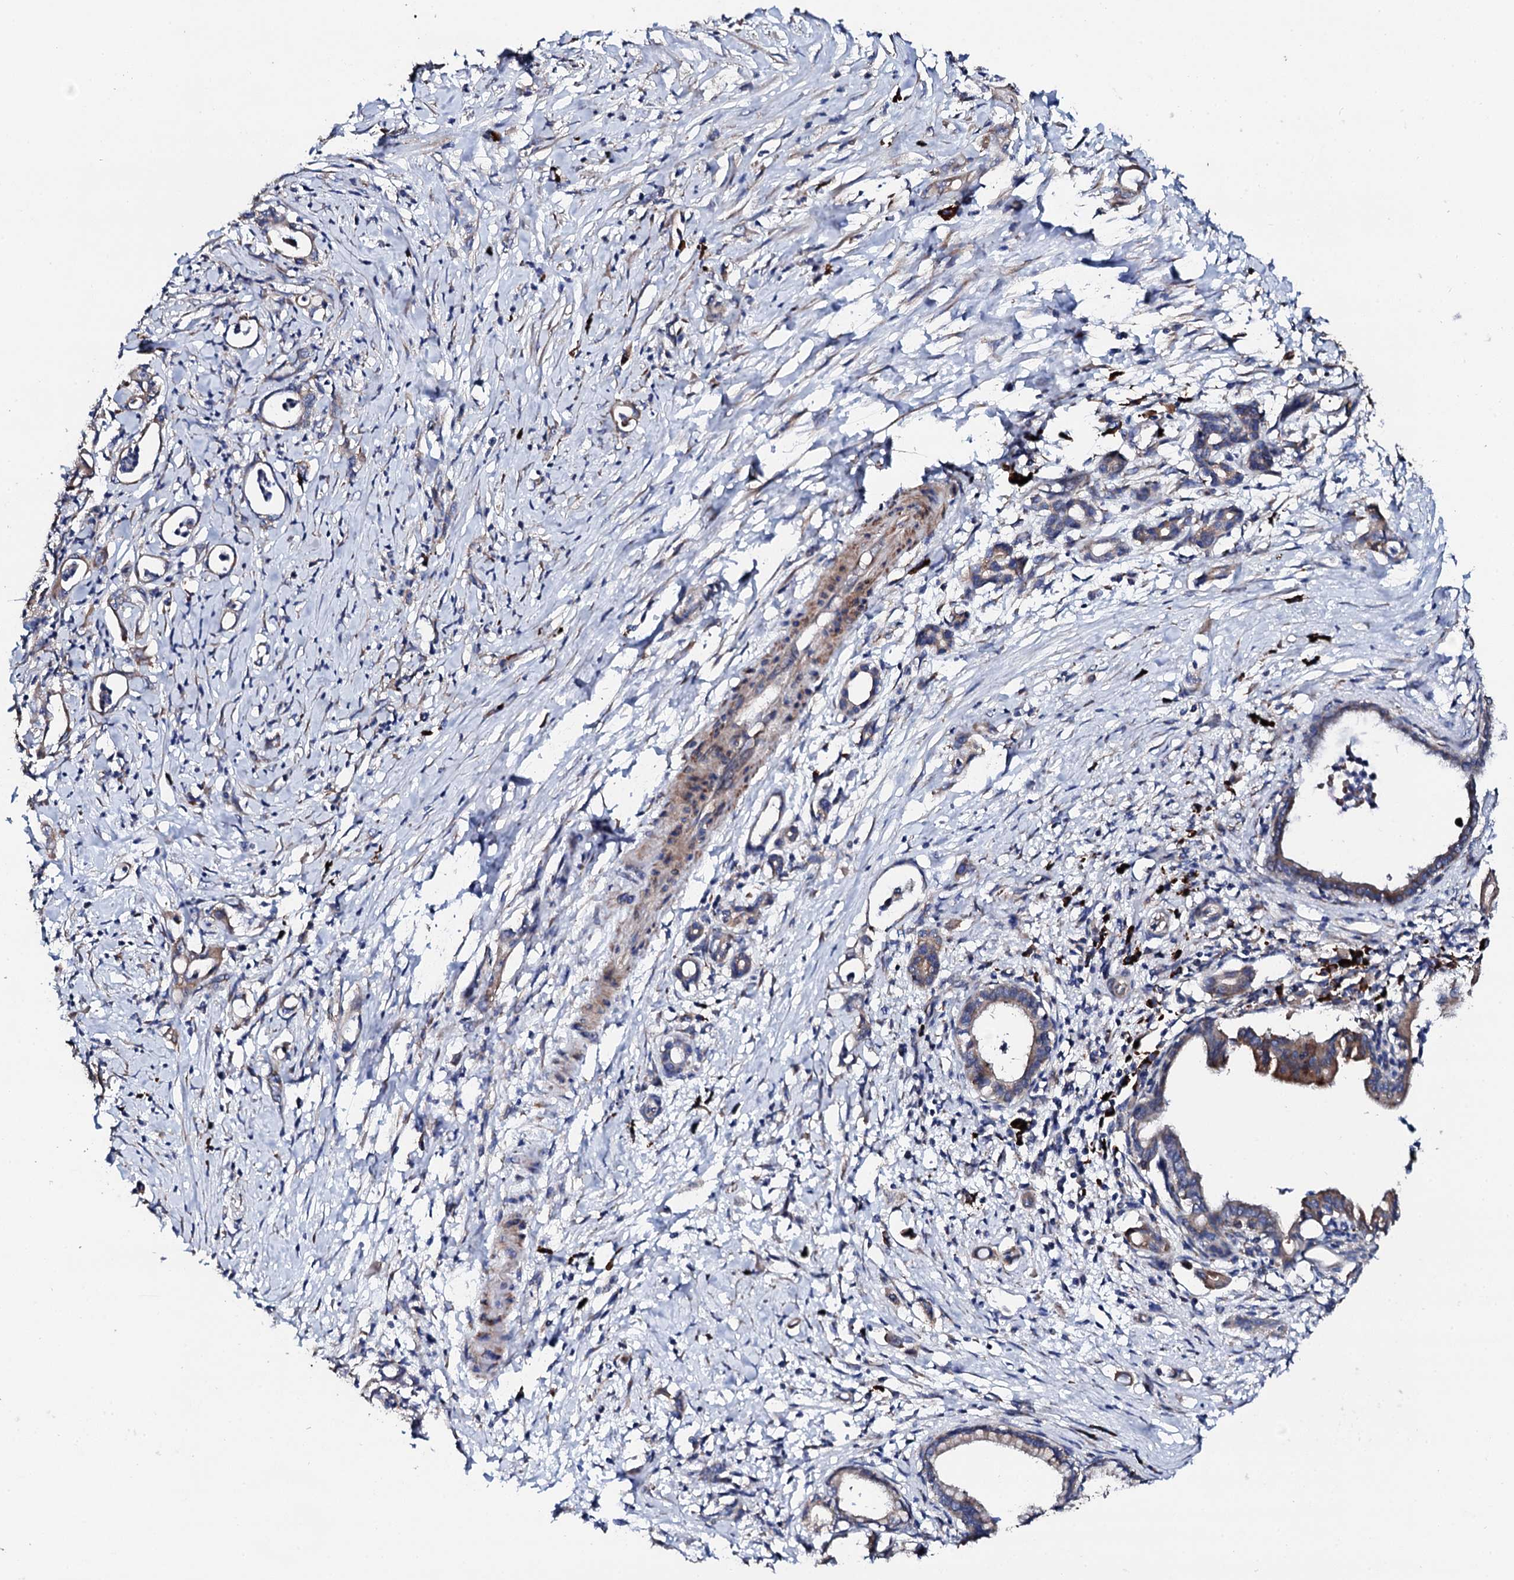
{"staining": {"intensity": "moderate", "quantity": "<25%", "location": "cytoplasmic/membranous"}, "tissue": "pancreatic cancer", "cell_type": "Tumor cells", "image_type": "cancer", "snomed": [{"axis": "morphology", "description": "Adenocarcinoma, NOS"}, {"axis": "topography", "description": "Pancreas"}], "caption": "Tumor cells reveal low levels of moderate cytoplasmic/membranous positivity in about <25% of cells in human pancreatic cancer.", "gene": "LIPT2", "patient": {"sex": "female", "age": 55}}